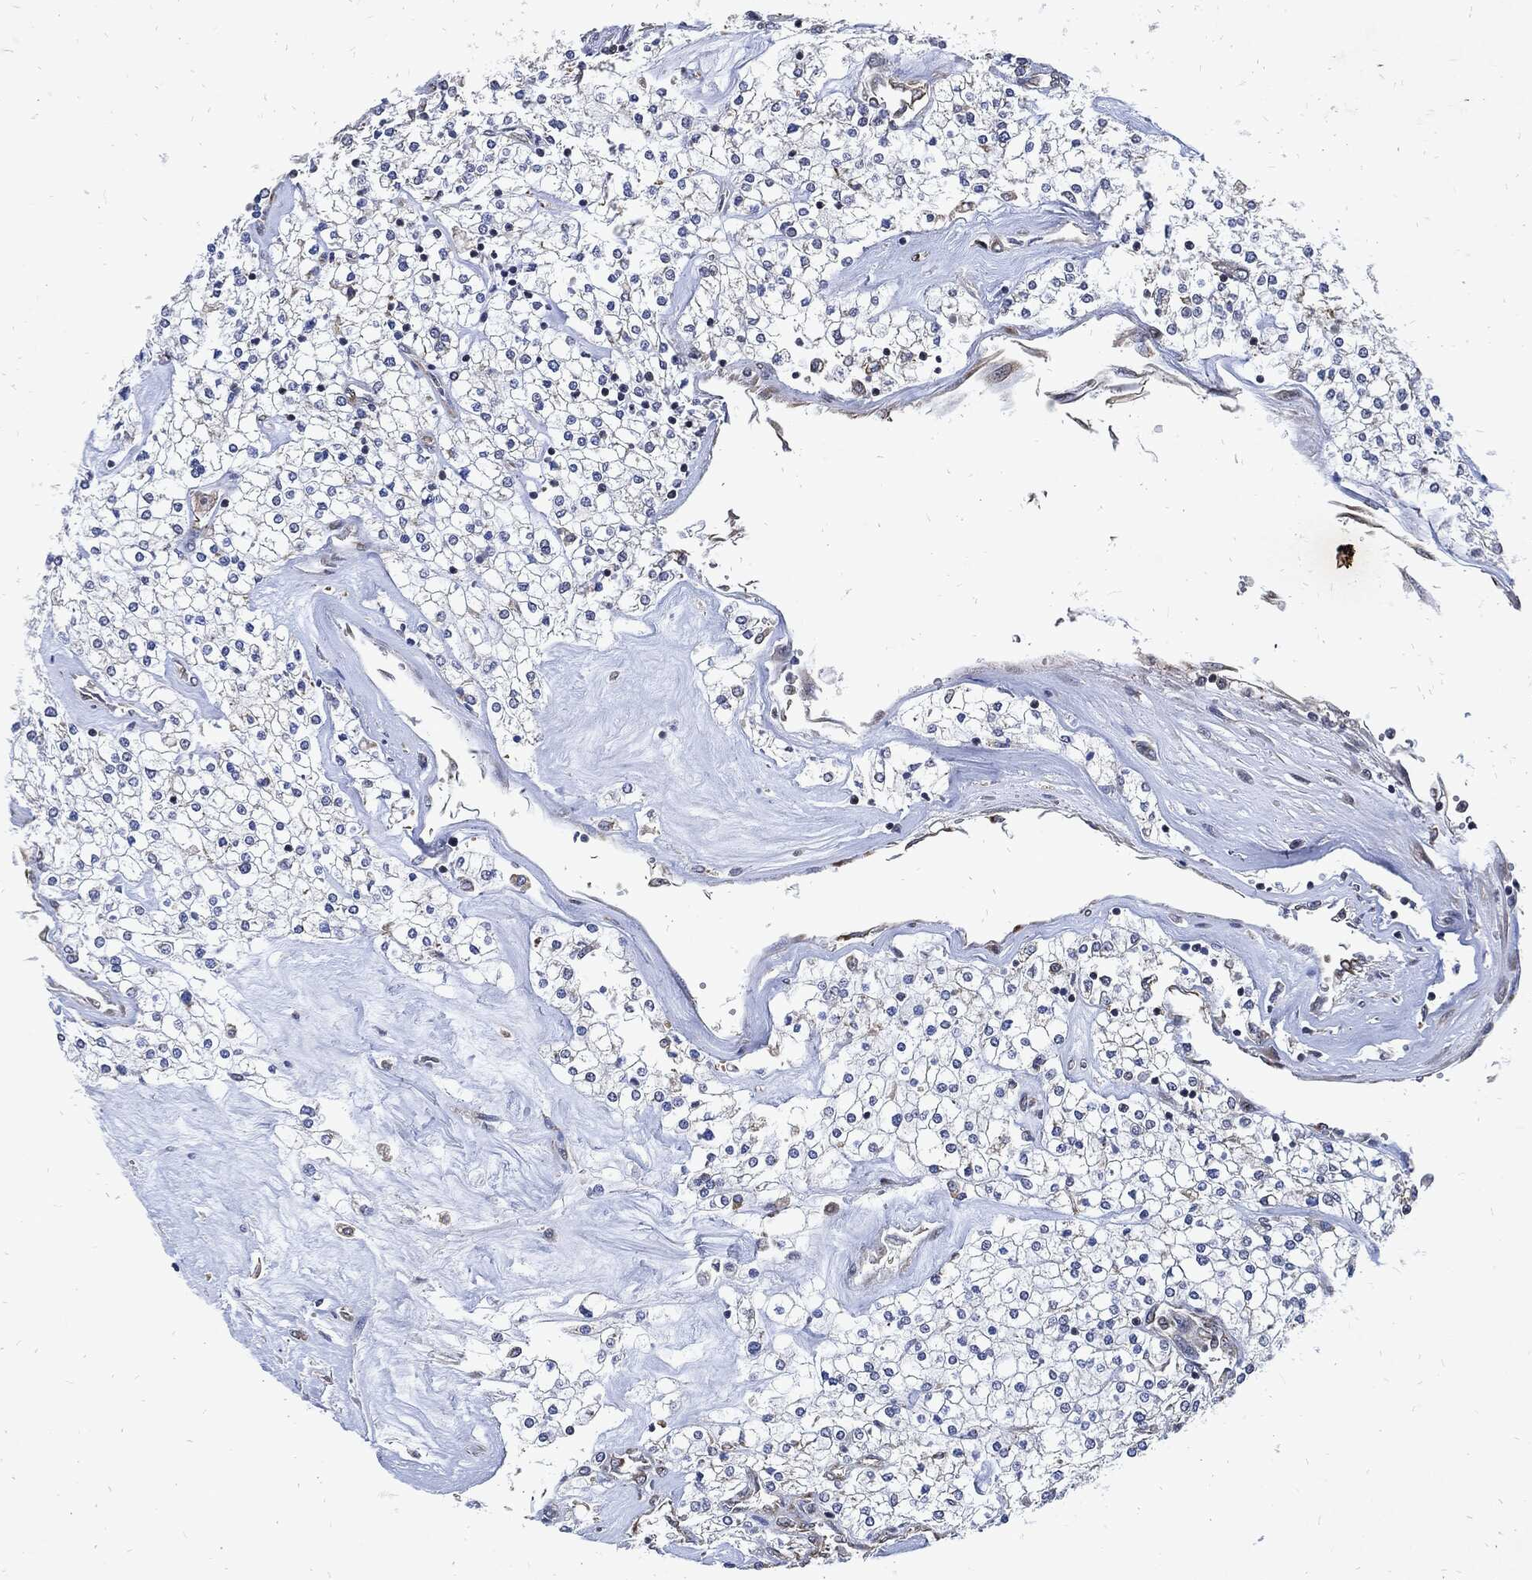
{"staining": {"intensity": "negative", "quantity": "none", "location": "none"}, "tissue": "renal cancer", "cell_type": "Tumor cells", "image_type": "cancer", "snomed": [{"axis": "morphology", "description": "Adenocarcinoma, NOS"}, {"axis": "topography", "description": "Kidney"}], "caption": "Tumor cells show no significant staining in adenocarcinoma (renal). (DAB immunohistochemistry (IHC) with hematoxylin counter stain).", "gene": "DCTN1", "patient": {"sex": "male", "age": 80}}